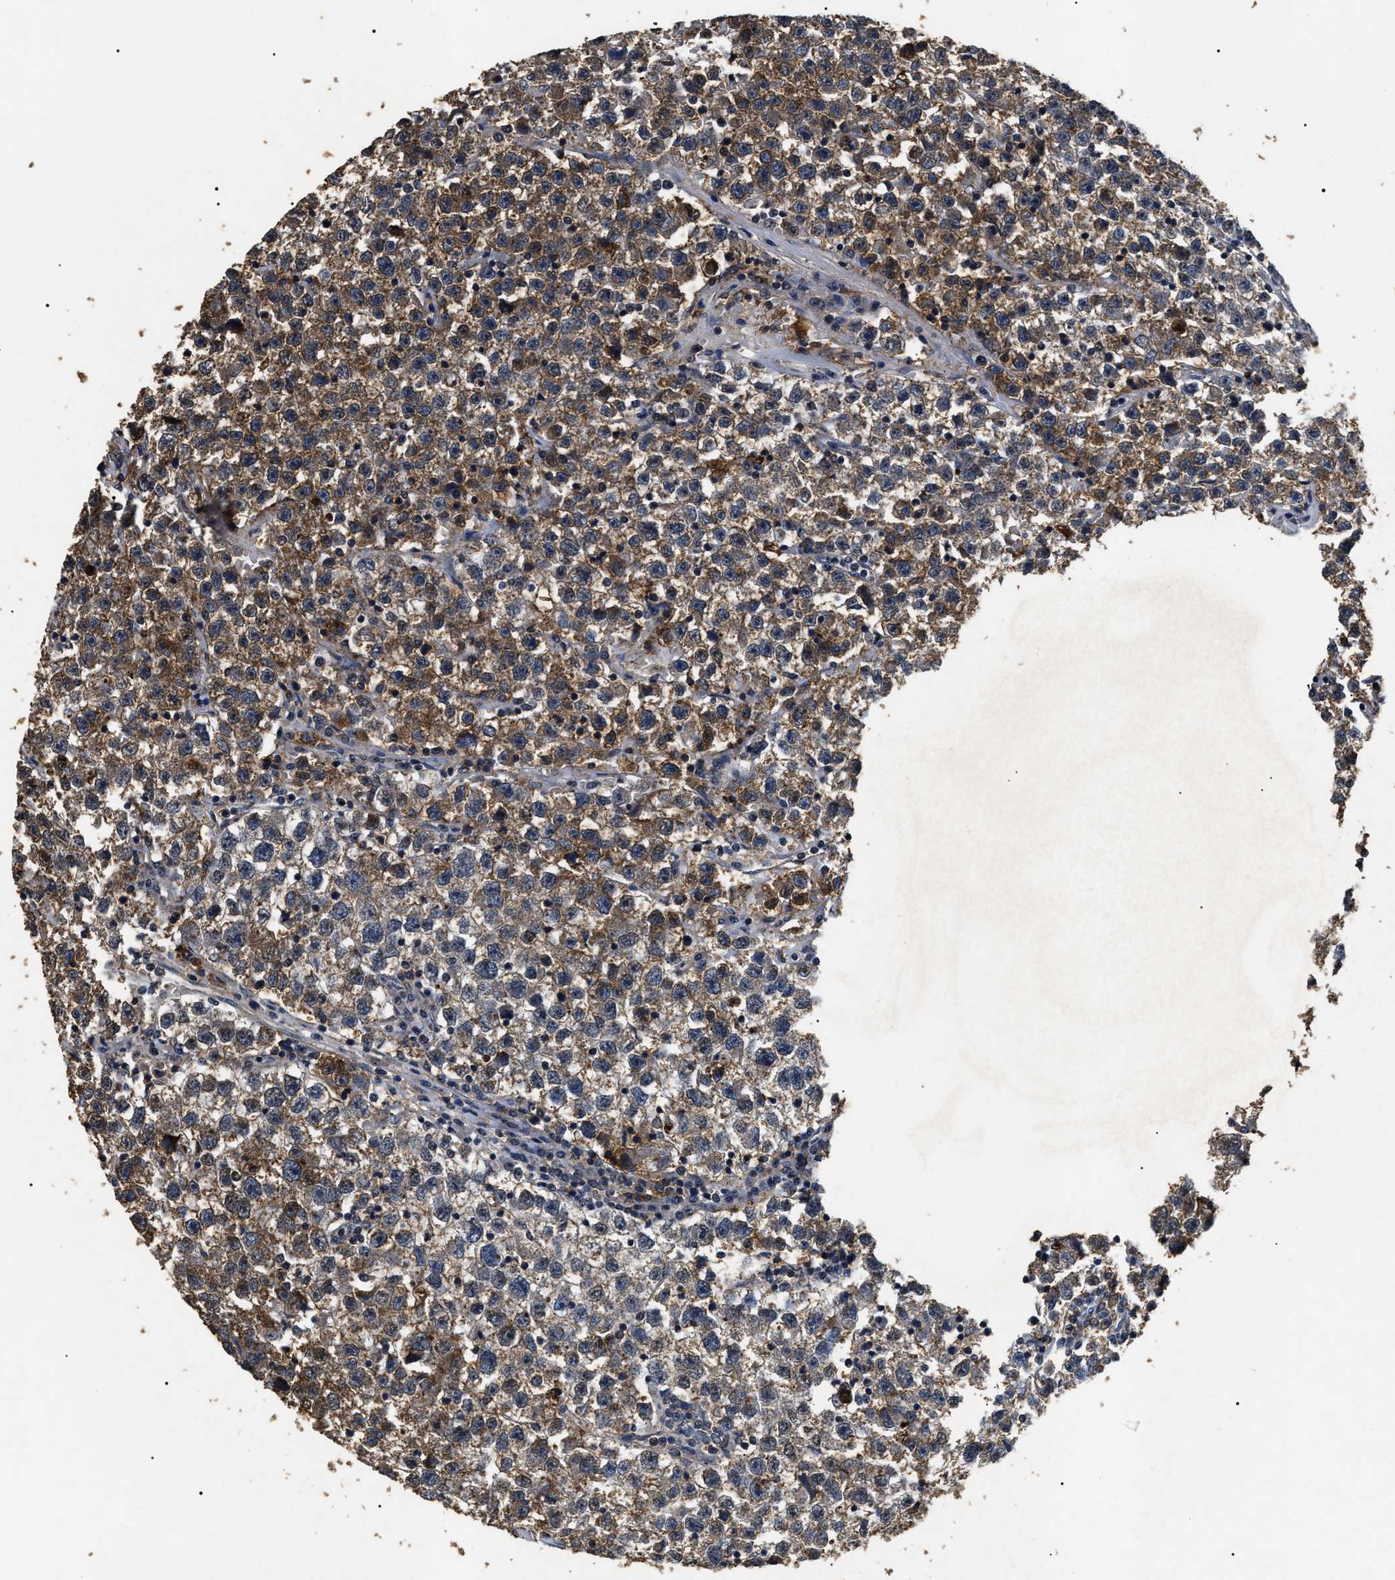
{"staining": {"intensity": "moderate", "quantity": ">75%", "location": "cytoplasmic/membranous"}, "tissue": "testis cancer", "cell_type": "Tumor cells", "image_type": "cancer", "snomed": [{"axis": "morphology", "description": "Seminoma, NOS"}, {"axis": "topography", "description": "Testis"}], "caption": "This is a photomicrograph of immunohistochemistry (IHC) staining of testis seminoma, which shows moderate expression in the cytoplasmic/membranous of tumor cells.", "gene": "ANP32E", "patient": {"sex": "male", "age": 22}}